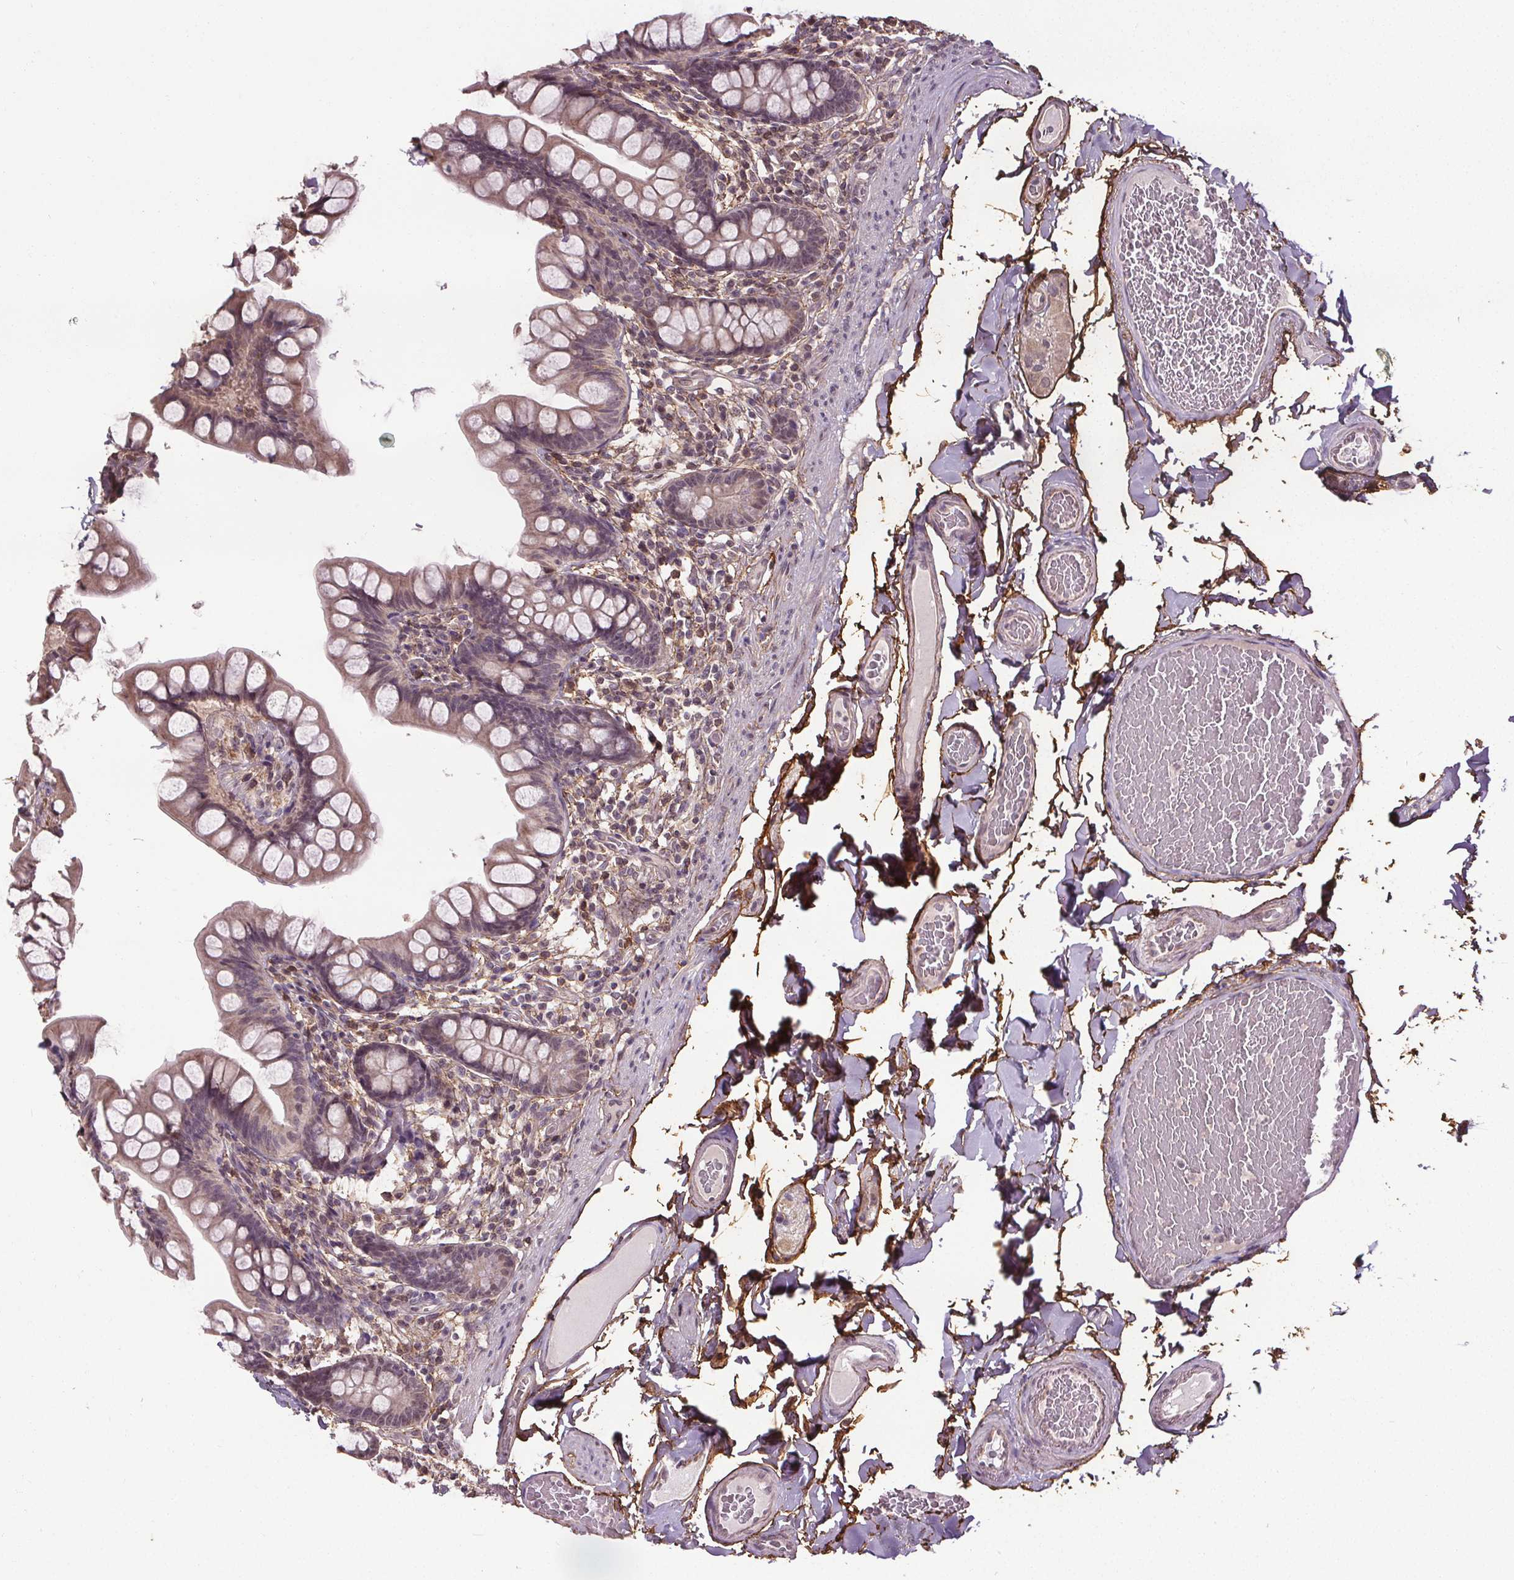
{"staining": {"intensity": "weak", "quantity": "25%-75%", "location": "cytoplasmic/membranous"}, "tissue": "small intestine", "cell_type": "Glandular cells", "image_type": "normal", "snomed": [{"axis": "morphology", "description": "Normal tissue, NOS"}, {"axis": "topography", "description": "Small intestine"}], "caption": "Immunohistochemical staining of normal human small intestine demonstrates 25%-75% levels of weak cytoplasmic/membranous protein staining in approximately 25%-75% of glandular cells.", "gene": "KIAA0232", "patient": {"sex": "male", "age": 70}}